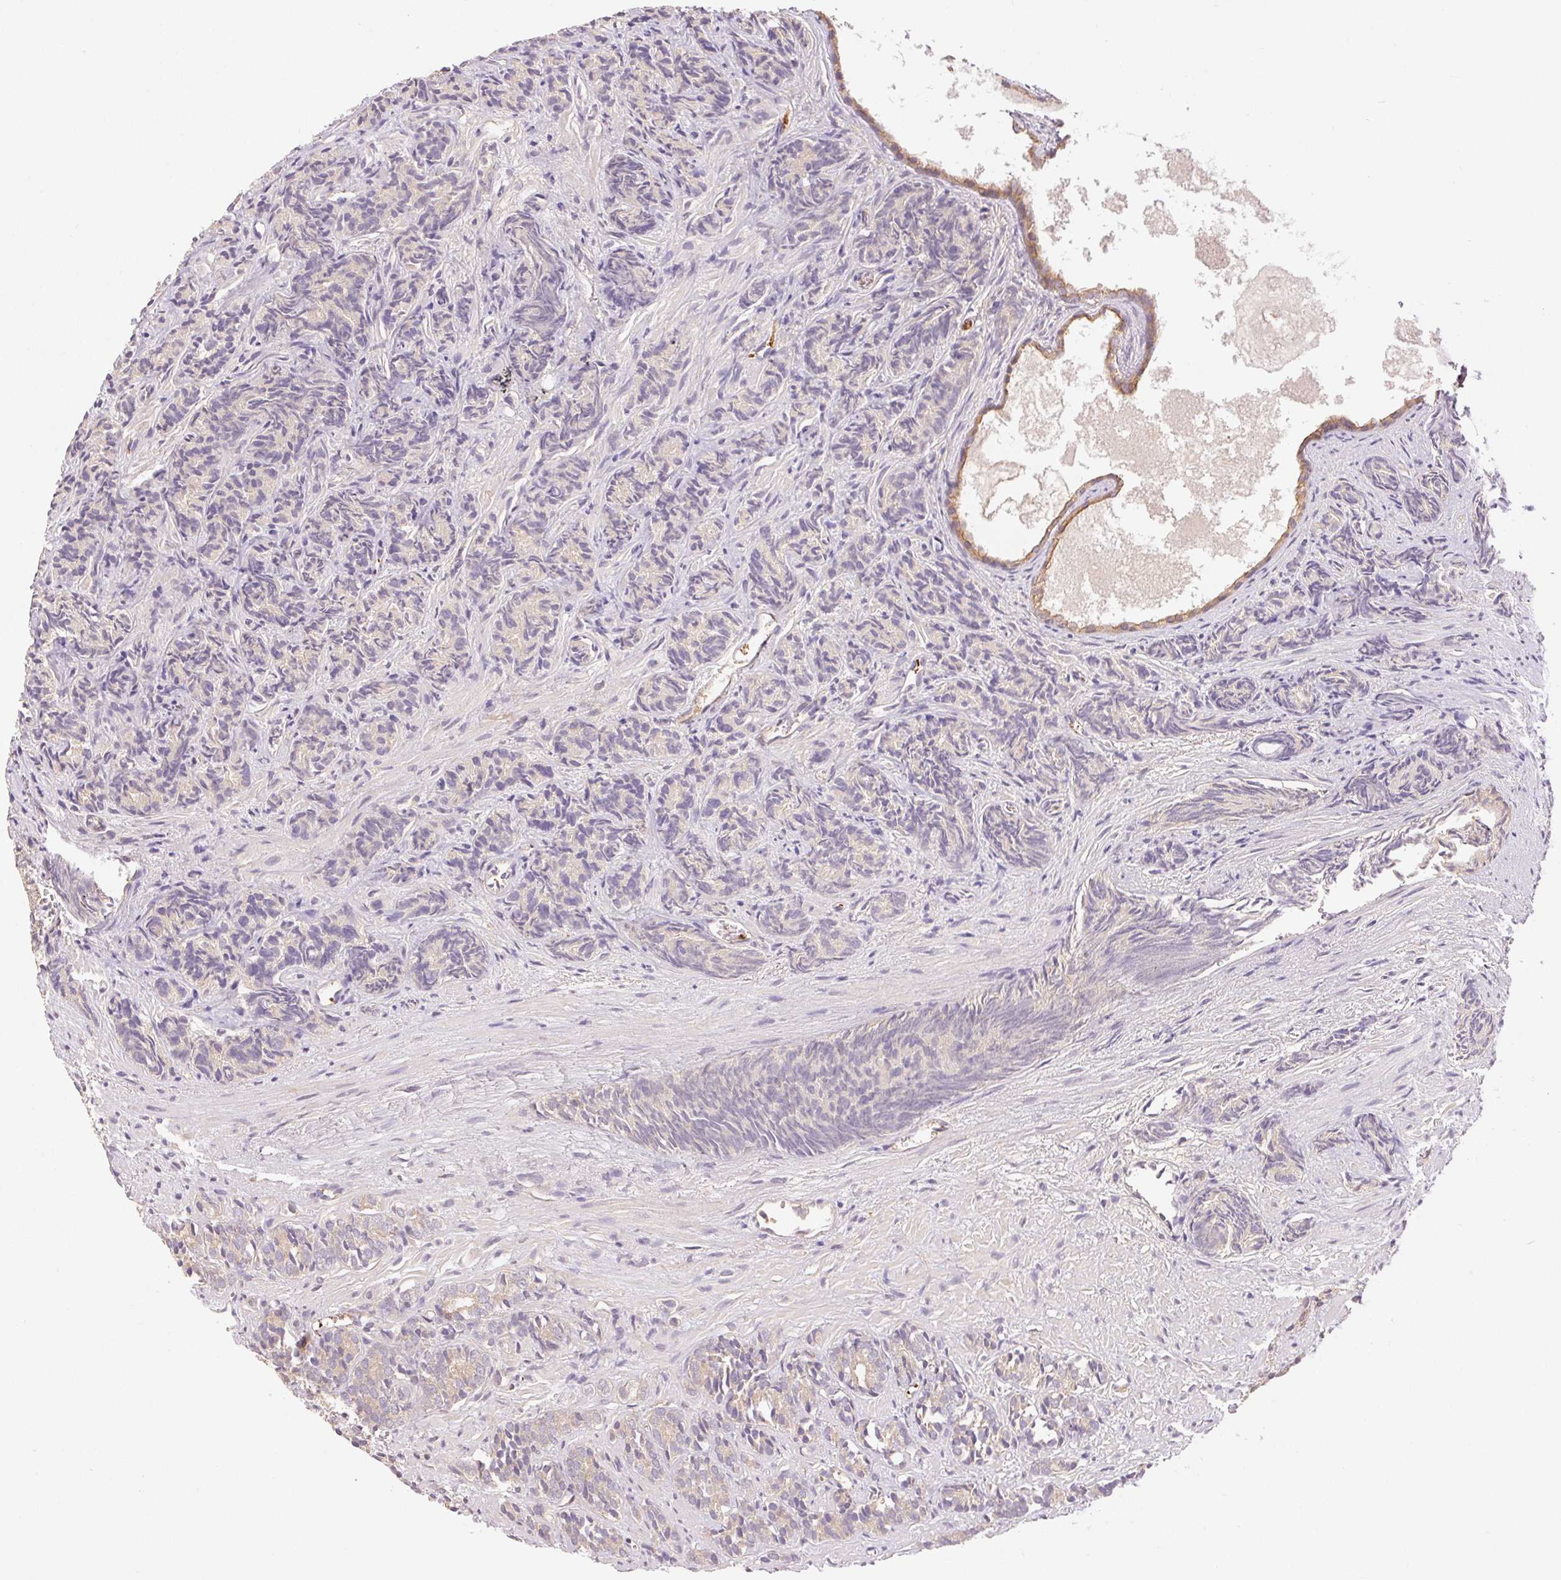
{"staining": {"intensity": "weak", "quantity": "25%-75%", "location": "cytoplasmic/membranous"}, "tissue": "prostate cancer", "cell_type": "Tumor cells", "image_type": "cancer", "snomed": [{"axis": "morphology", "description": "Adenocarcinoma, High grade"}, {"axis": "topography", "description": "Prostate"}], "caption": "Immunohistochemical staining of human prostate high-grade adenocarcinoma exhibits low levels of weak cytoplasmic/membranous staining in about 25%-75% of tumor cells.", "gene": "MAPKAPK2", "patient": {"sex": "male", "age": 84}}